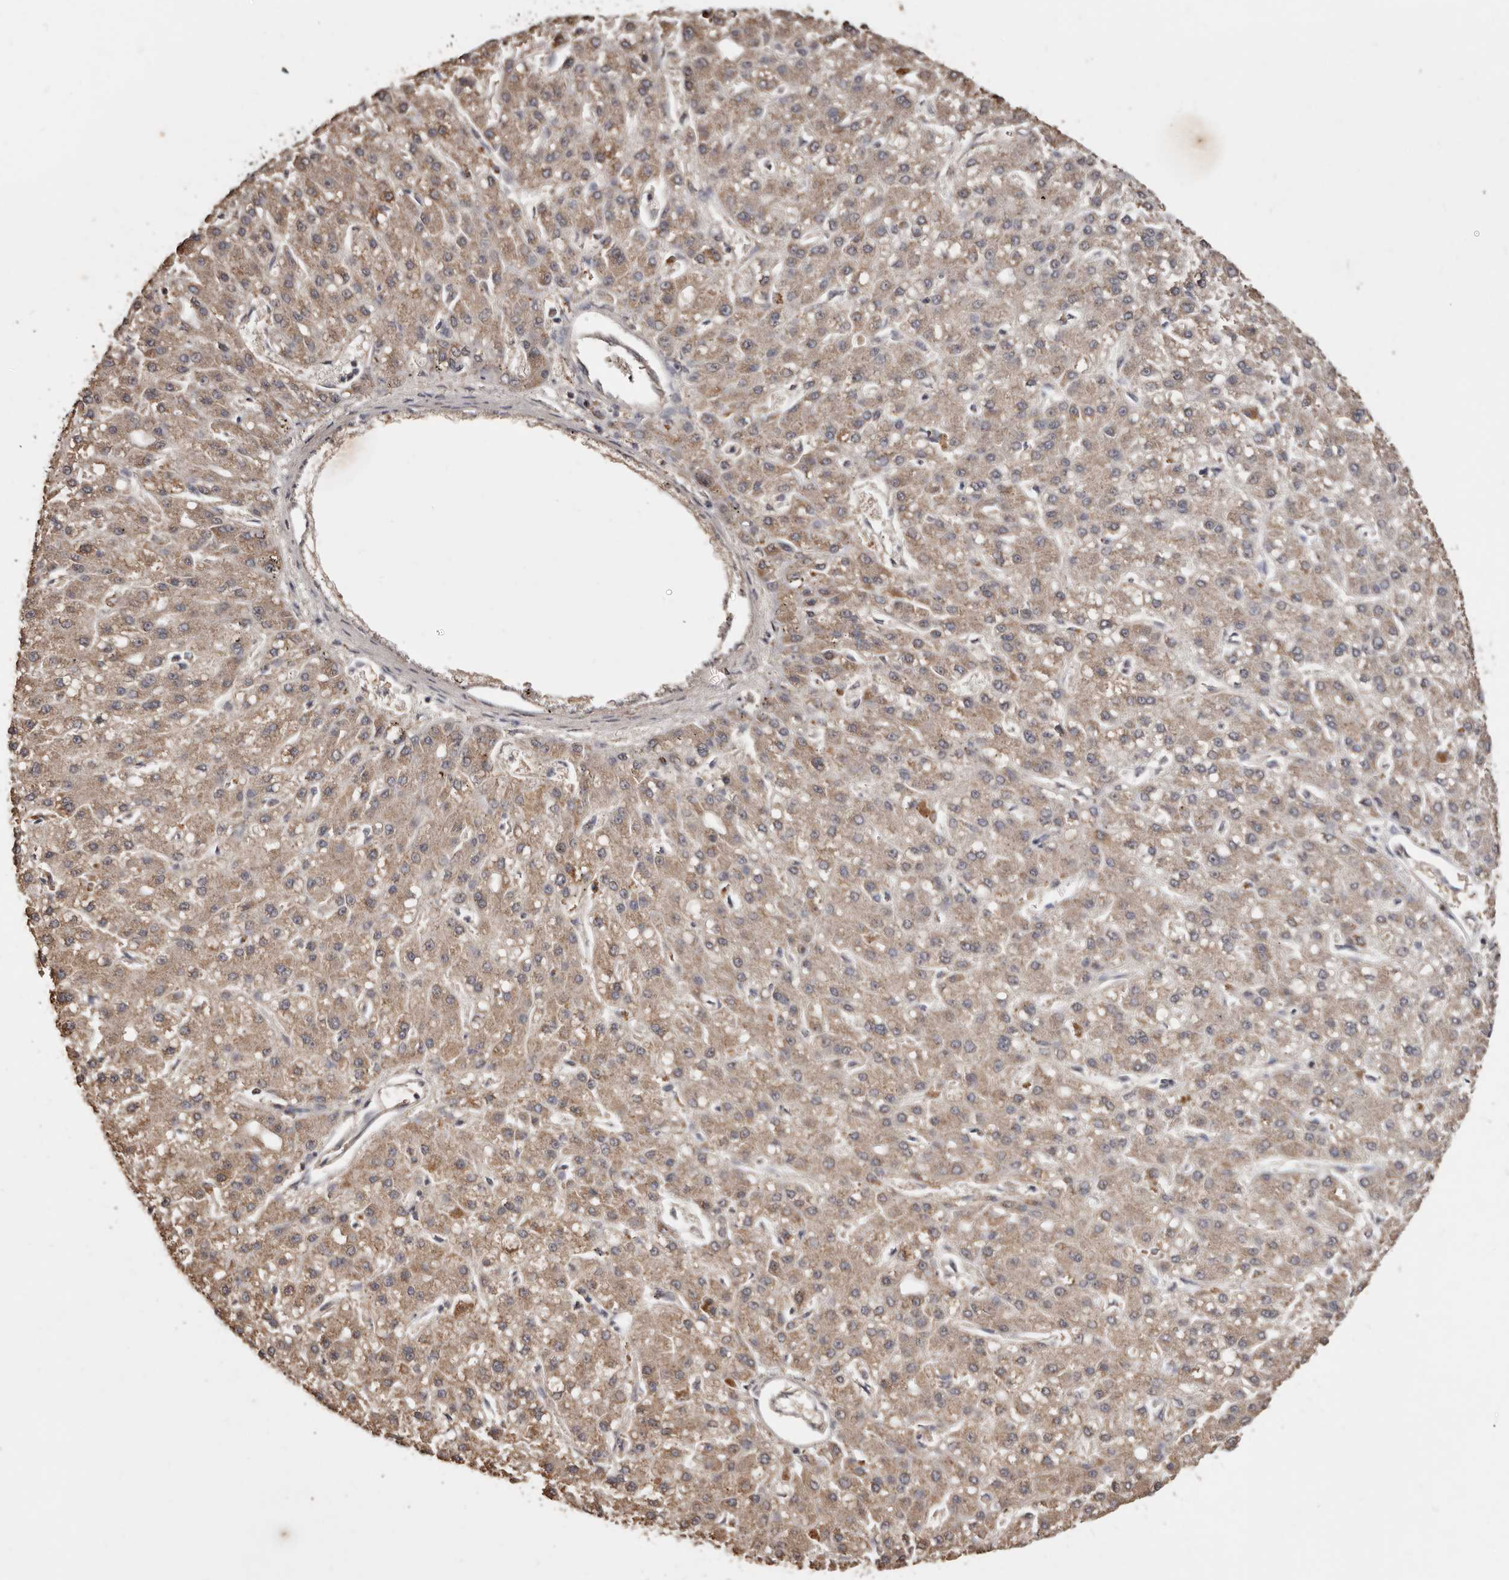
{"staining": {"intensity": "moderate", "quantity": ">75%", "location": "cytoplasmic/membranous"}, "tissue": "liver cancer", "cell_type": "Tumor cells", "image_type": "cancer", "snomed": [{"axis": "morphology", "description": "Carcinoma, Hepatocellular, NOS"}, {"axis": "topography", "description": "Liver"}], "caption": "Moderate cytoplasmic/membranous staining for a protein is identified in about >75% of tumor cells of liver cancer using immunohistochemistry (IHC).", "gene": "GRAMD2A", "patient": {"sex": "male", "age": 67}}